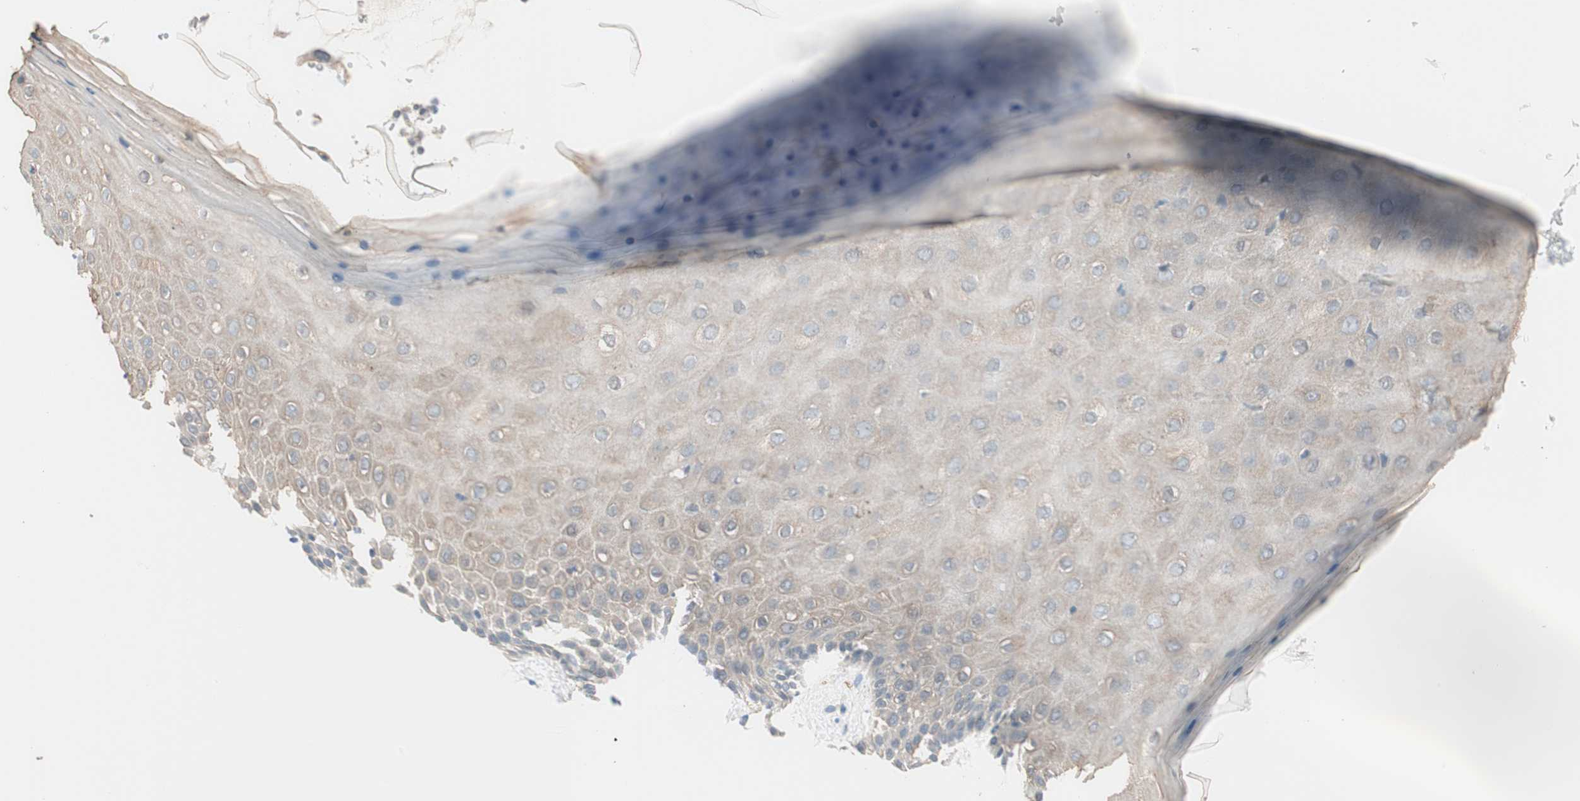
{"staining": {"intensity": "weak", "quantity": "25%-75%", "location": "cytoplasmic/membranous"}, "tissue": "vagina", "cell_type": "Squamous epithelial cells", "image_type": "normal", "snomed": [{"axis": "morphology", "description": "Normal tissue, NOS"}, {"axis": "topography", "description": "Vagina"}], "caption": "Vagina stained with a brown dye demonstrates weak cytoplasmic/membranous positive staining in approximately 25%-75% of squamous epithelial cells.", "gene": "GNAO1", "patient": {"sex": "female", "age": 44}}